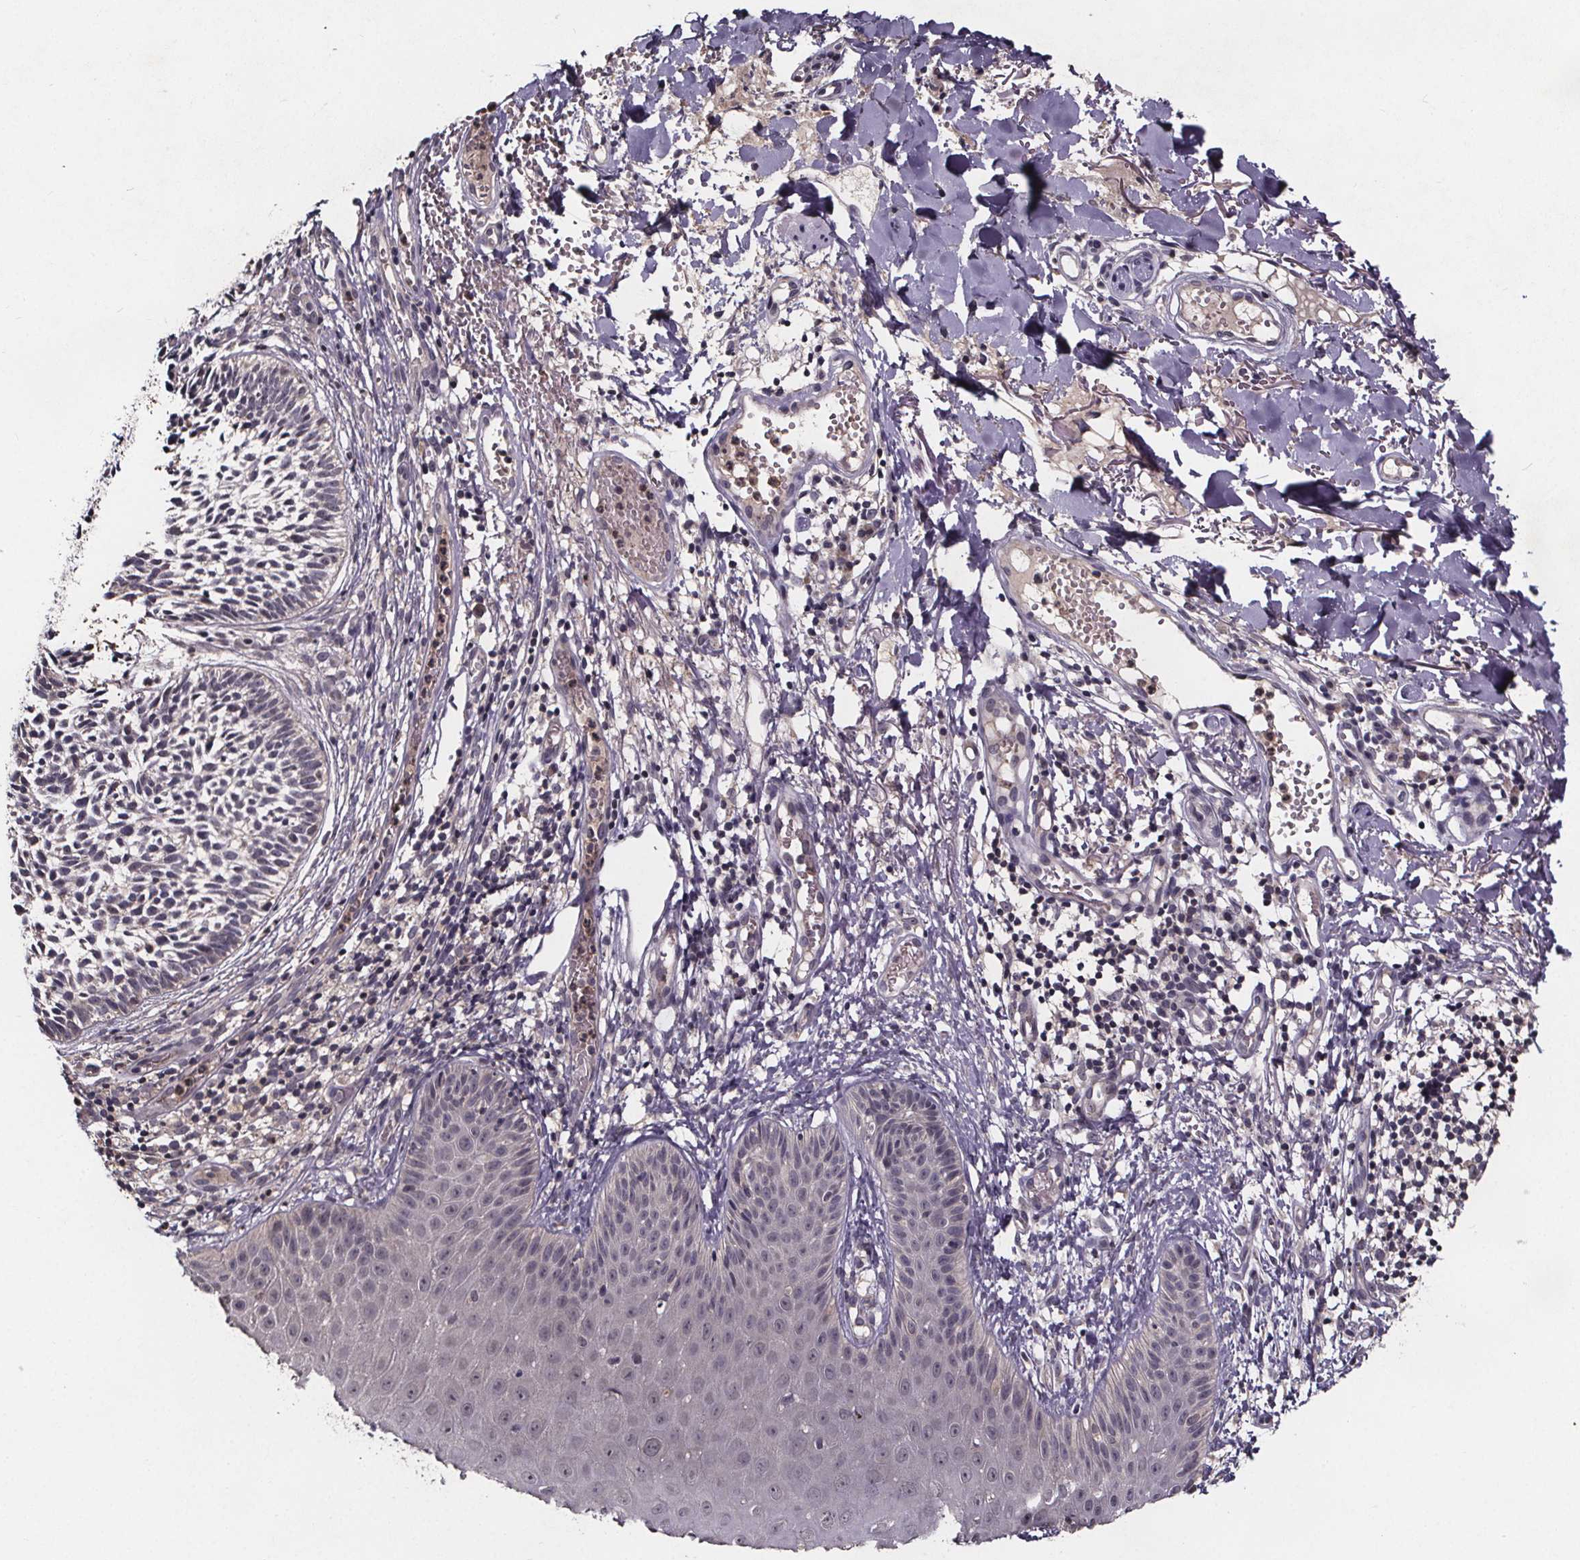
{"staining": {"intensity": "negative", "quantity": "none", "location": "none"}, "tissue": "skin cancer", "cell_type": "Tumor cells", "image_type": "cancer", "snomed": [{"axis": "morphology", "description": "Basal cell carcinoma"}, {"axis": "topography", "description": "Skin"}], "caption": "A histopathology image of skin basal cell carcinoma stained for a protein reveals no brown staining in tumor cells.", "gene": "SMIM1", "patient": {"sex": "male", "age": 78}}